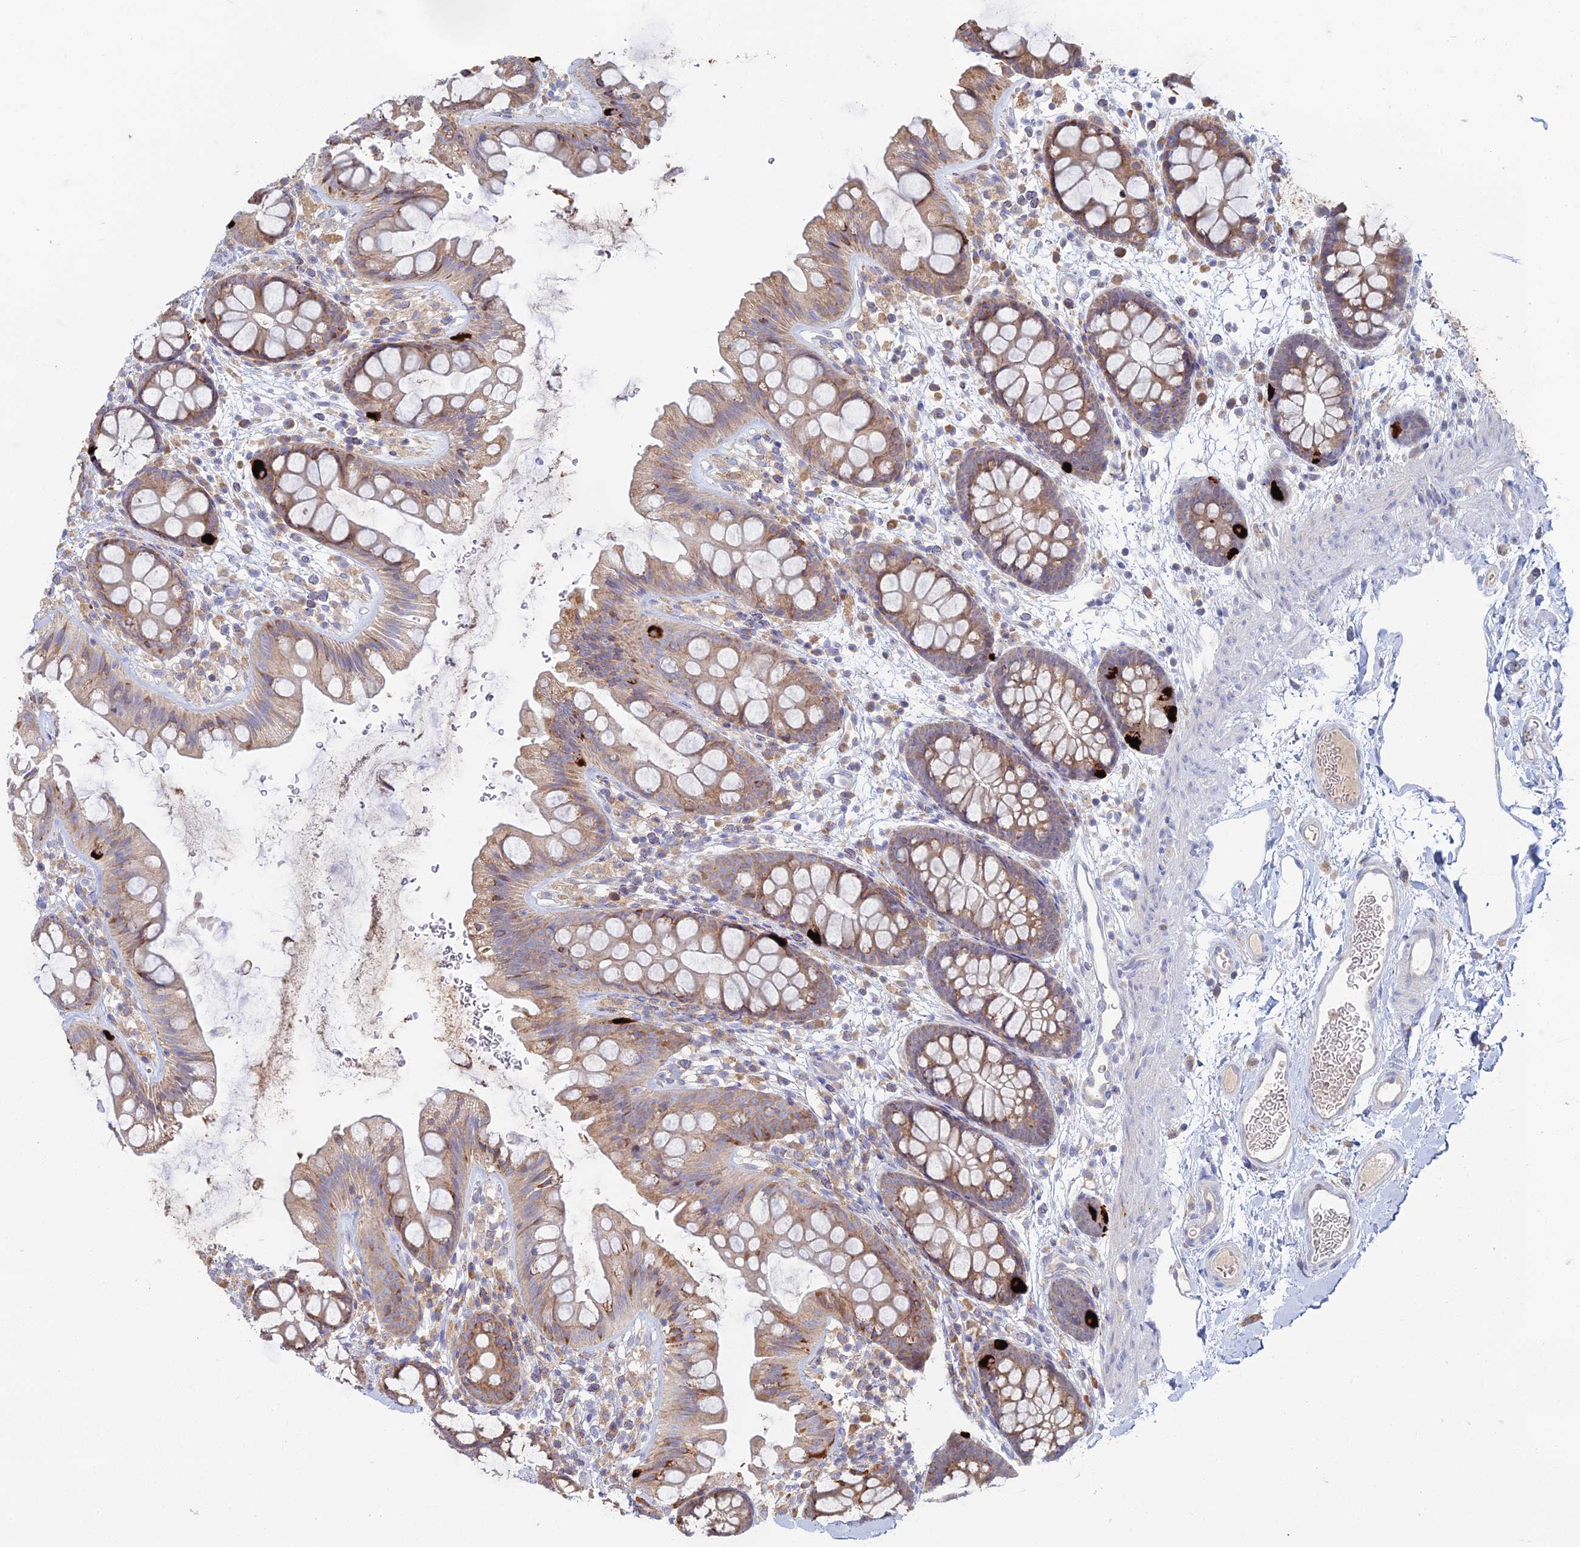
{"staining": {"intensity": "negative", "quantity": "none", "location": "none"}, "tissue": "colon", "cell_type": "Endothelial cells", "image_type": "normal", "snomed": [{"axis": "morphology", "description": "Normal tissue, NOS"}, {"axis": "topography", "description": "Colon"}], "caption": "The IHC photomicrograph has no significant expression in endothelial cells of colon.", "gene": "TRAPPC6A", "patient": {"sex": "female", "age": 62}}